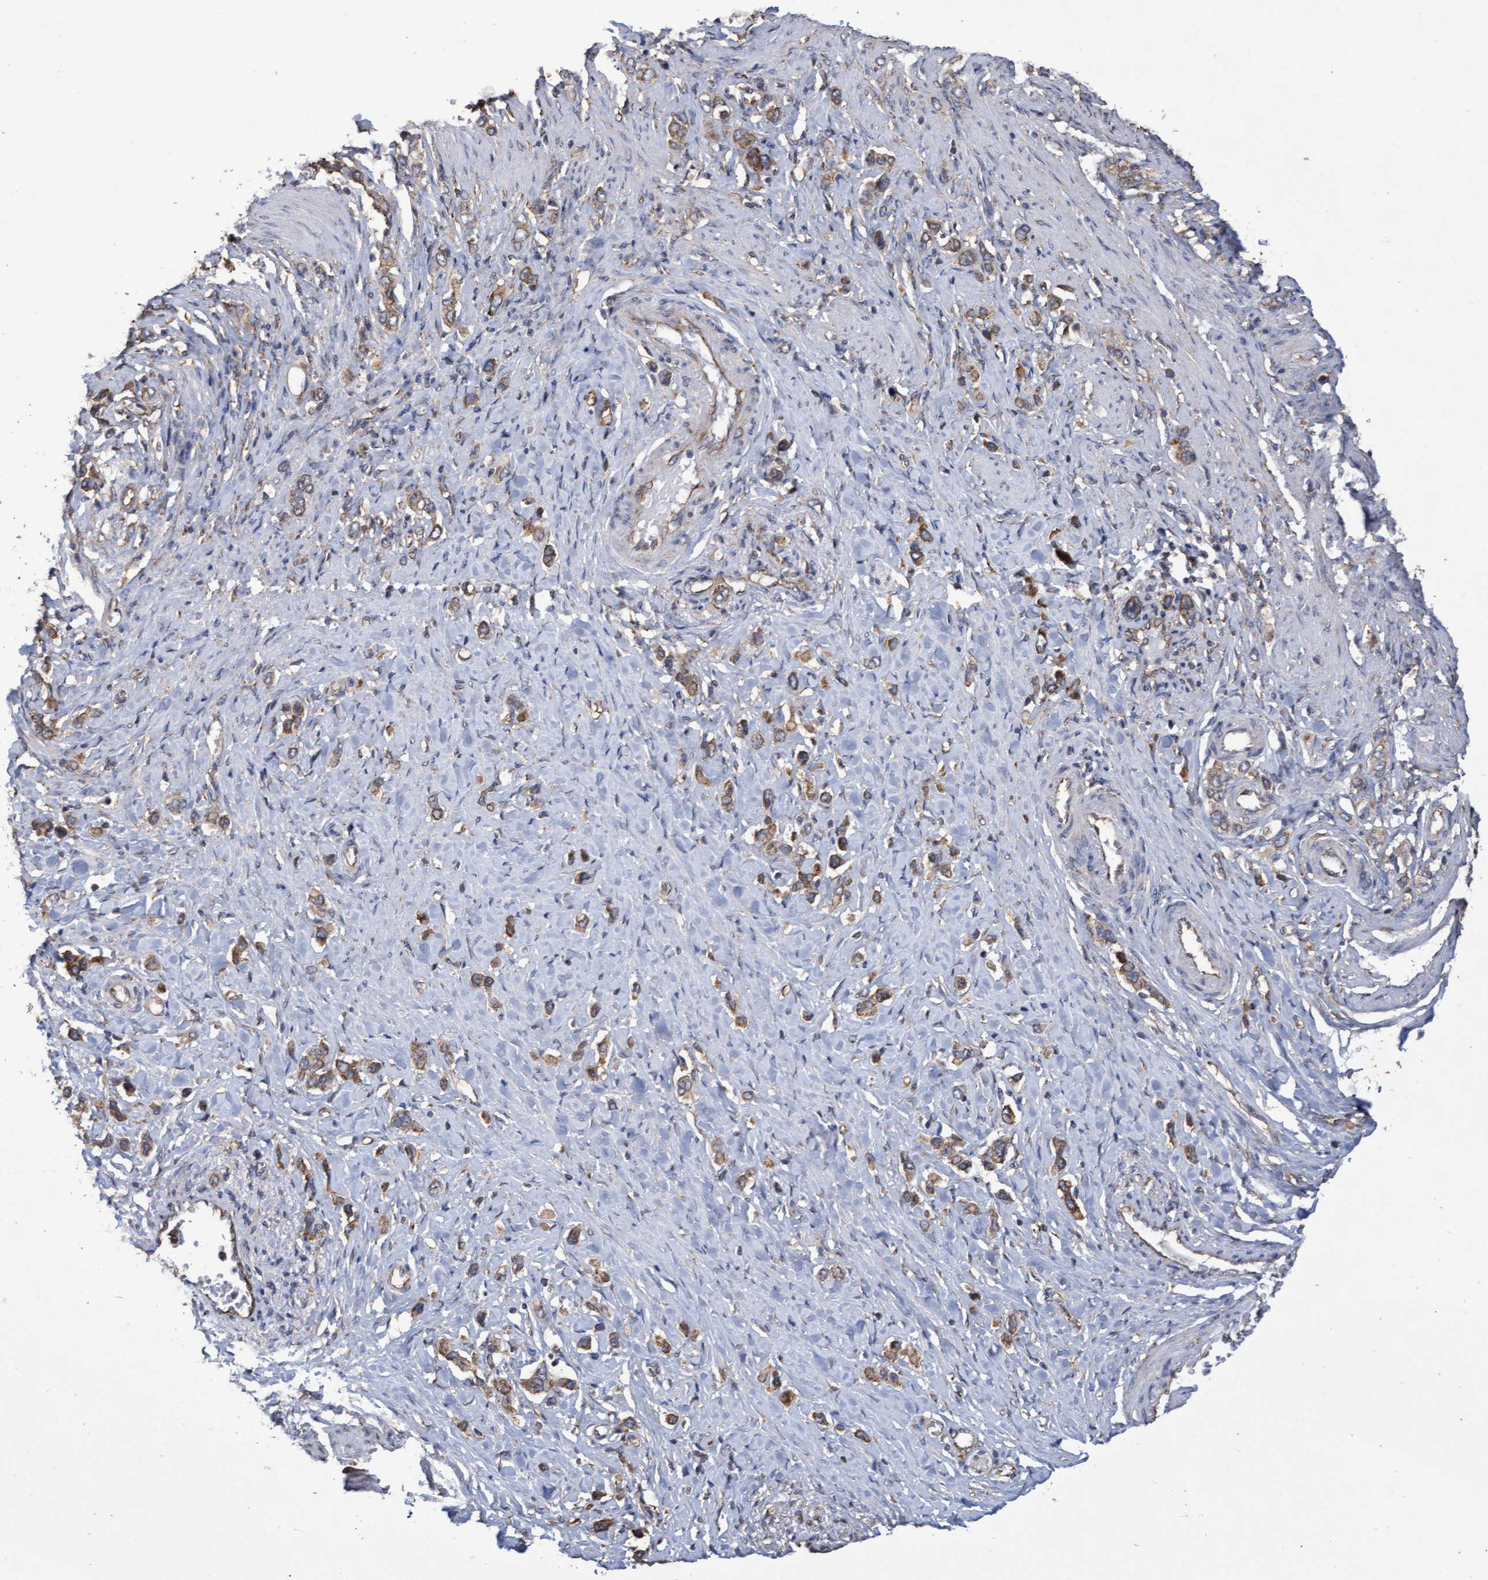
{"staining": {"intensity": "moderate", "quantity": "25%-75%", "location": "cytoplasmic/membranous"}, "tissue": "stomach cancer", "cell_type": "Tumor cells", "image_type": "cancer", "snomed": [{"axis": "morphology", "description": "Adenocarcinoma, NOS"}, {"axis": "topography", "description": "Stomach"}], "caption": "Immunohistochemical staining of human stomach adenocarcinoma demonstrates medium levels of moderate cytoplasmic/membranous protein expression in about 25%-75% of tumor cells.", "gene": "ABCF2", "patient": {"sex": "female", "age": 65}}